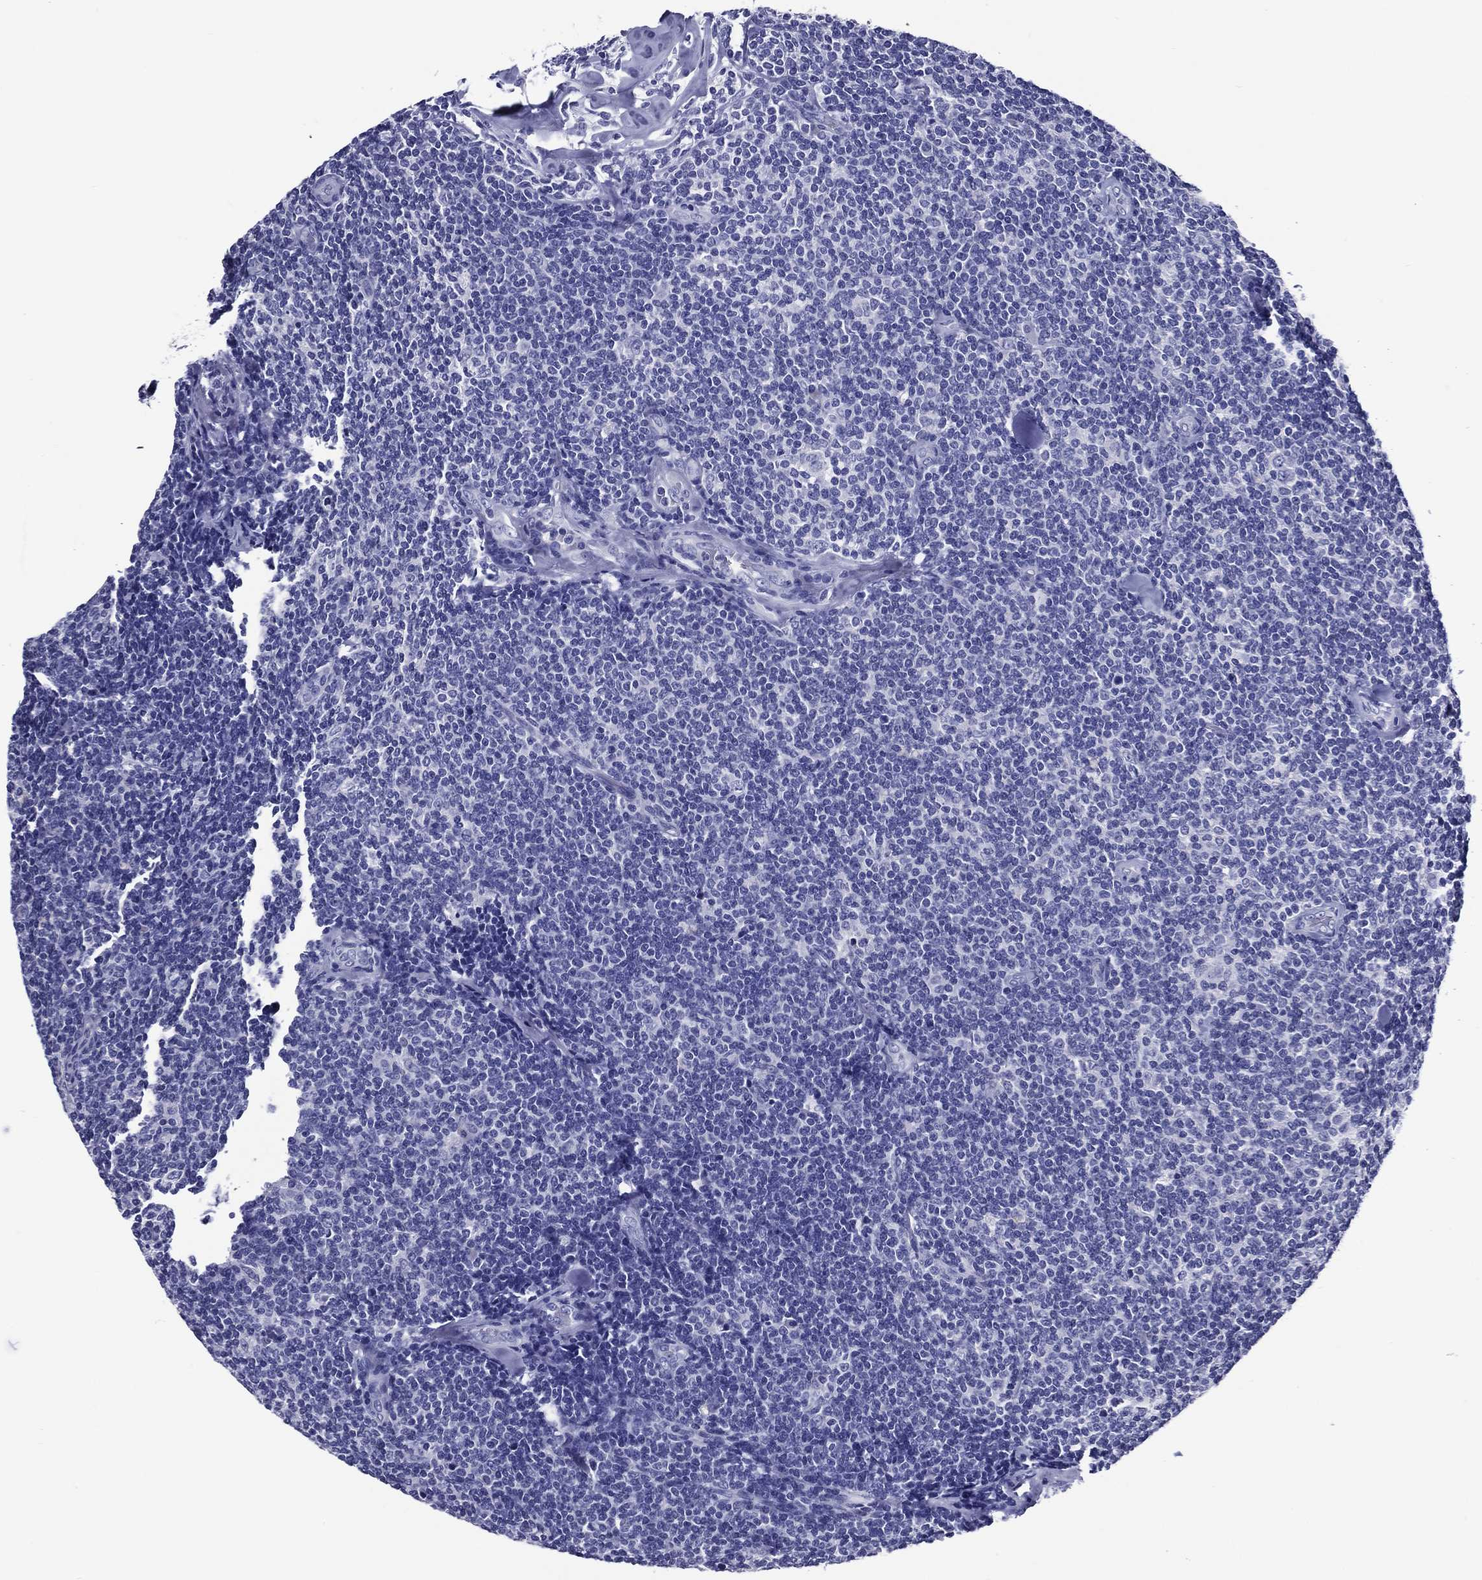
{"staining": {"intensity": "negative", "quantity": "none", "location": "none"}, "tissue": "lymphoma", "cell_type": "Tumor cells", "image_type": "cancer", "snomed": [{"axis": "morphology", "description": "Malignant lymphoma, non-Hodgkin's type, Low grade"}, {"axis": "topography", "description": "Lymph node"}], "caption": "Histopathology image shows no protein positivity in tumor cells of lymphoma tissue.", "gene": "ACE2", "patient": {"sex": "female", "age": 56}}